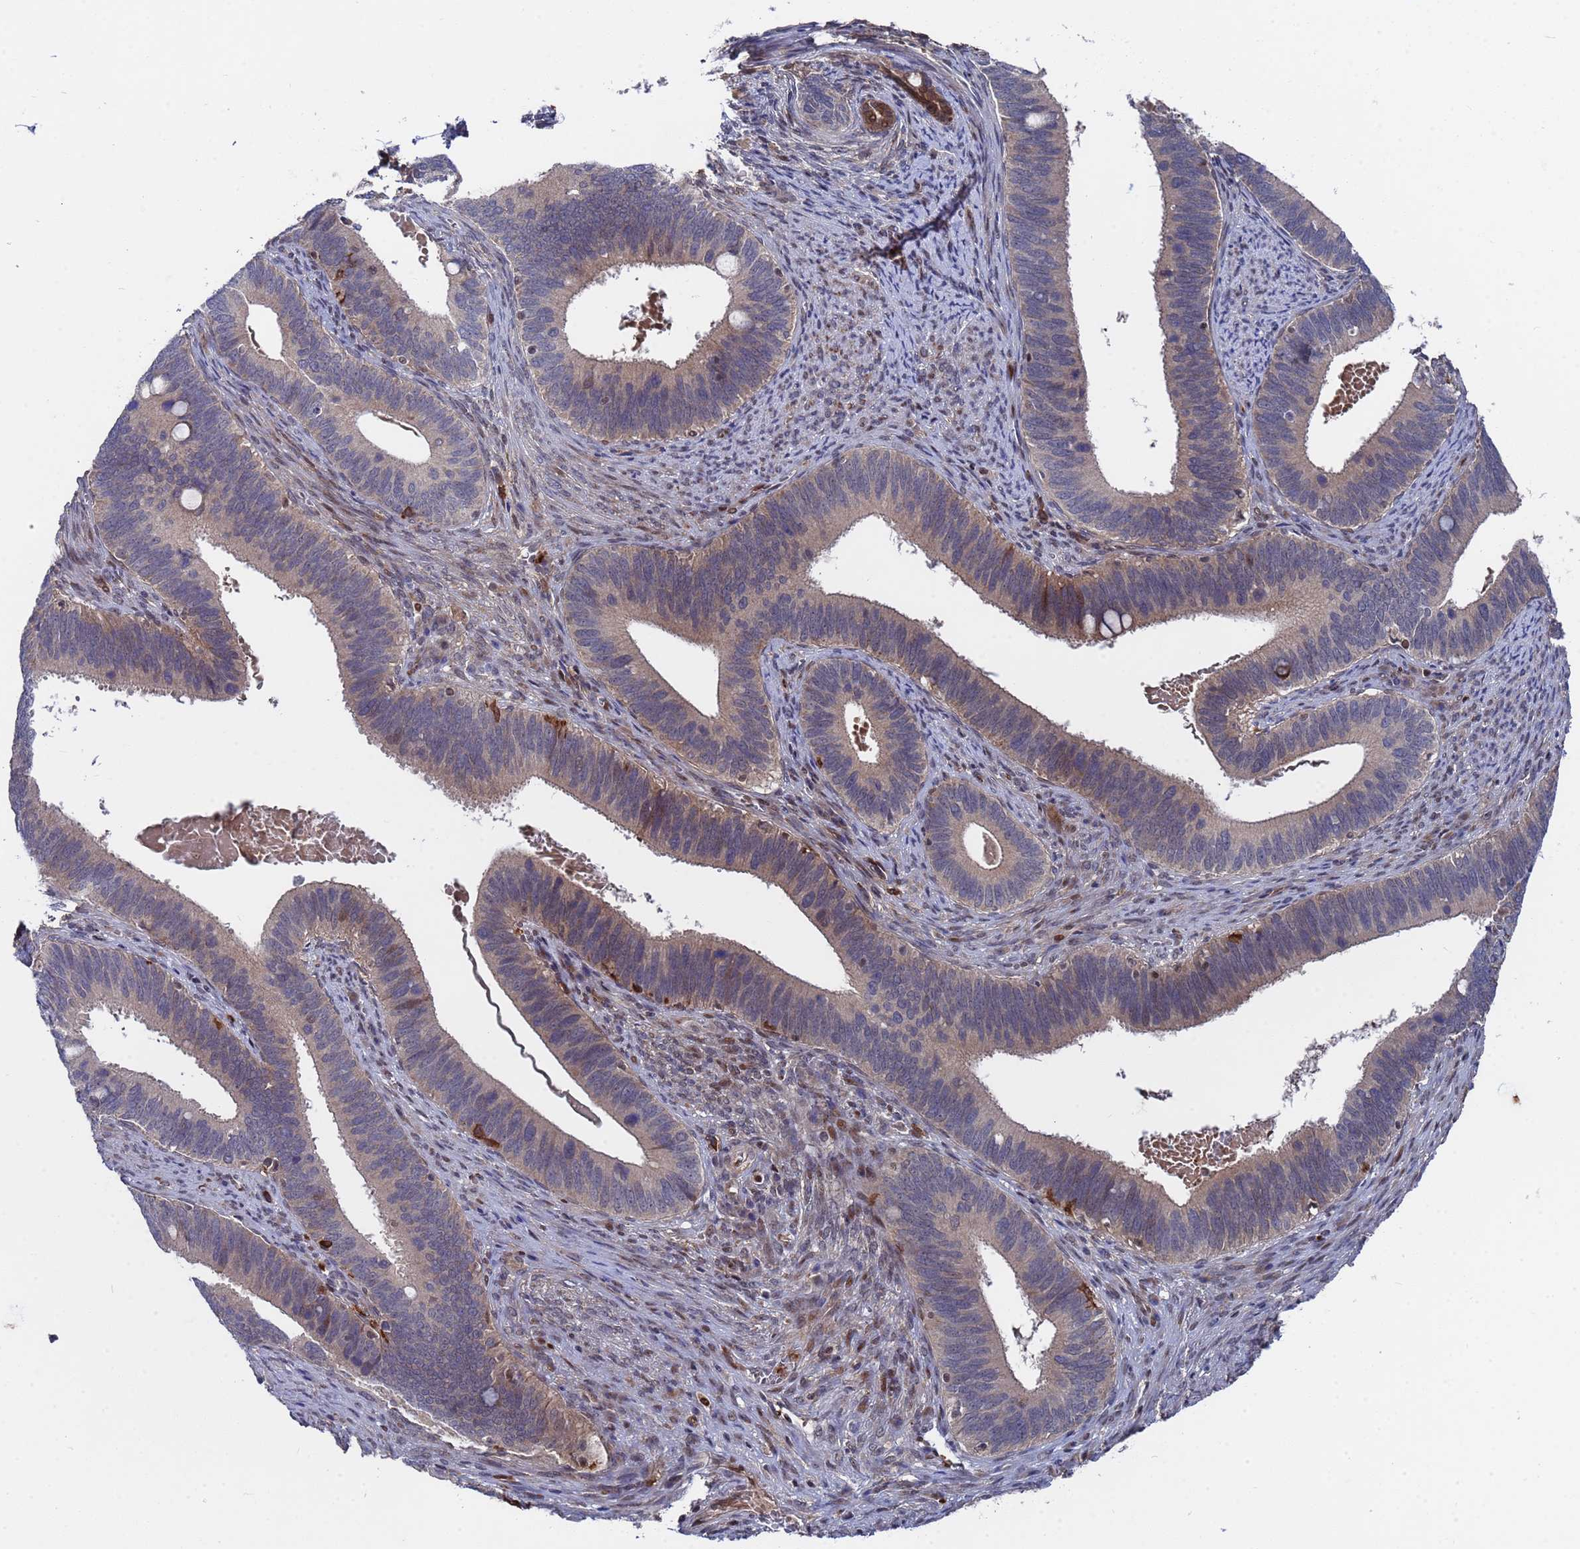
{"staining": {"intensity": "negative", "quantity": "none", "location": "none"}, "tissue": "cervical cancer", "cell_type": "Tumor cells", "image_type": "cancer", "snomed": [{"axis": "morphology", "description": "Adenocarcinoma, NOS"}, {"axis": "topography", "description": "Cervix"}], "caption": "Cervical cancer stained for a protein using immunohistochemistry shows no staining tumor cells.", "gene": "TMBIM6", "patient": {"sex": "female", "age": 42}}